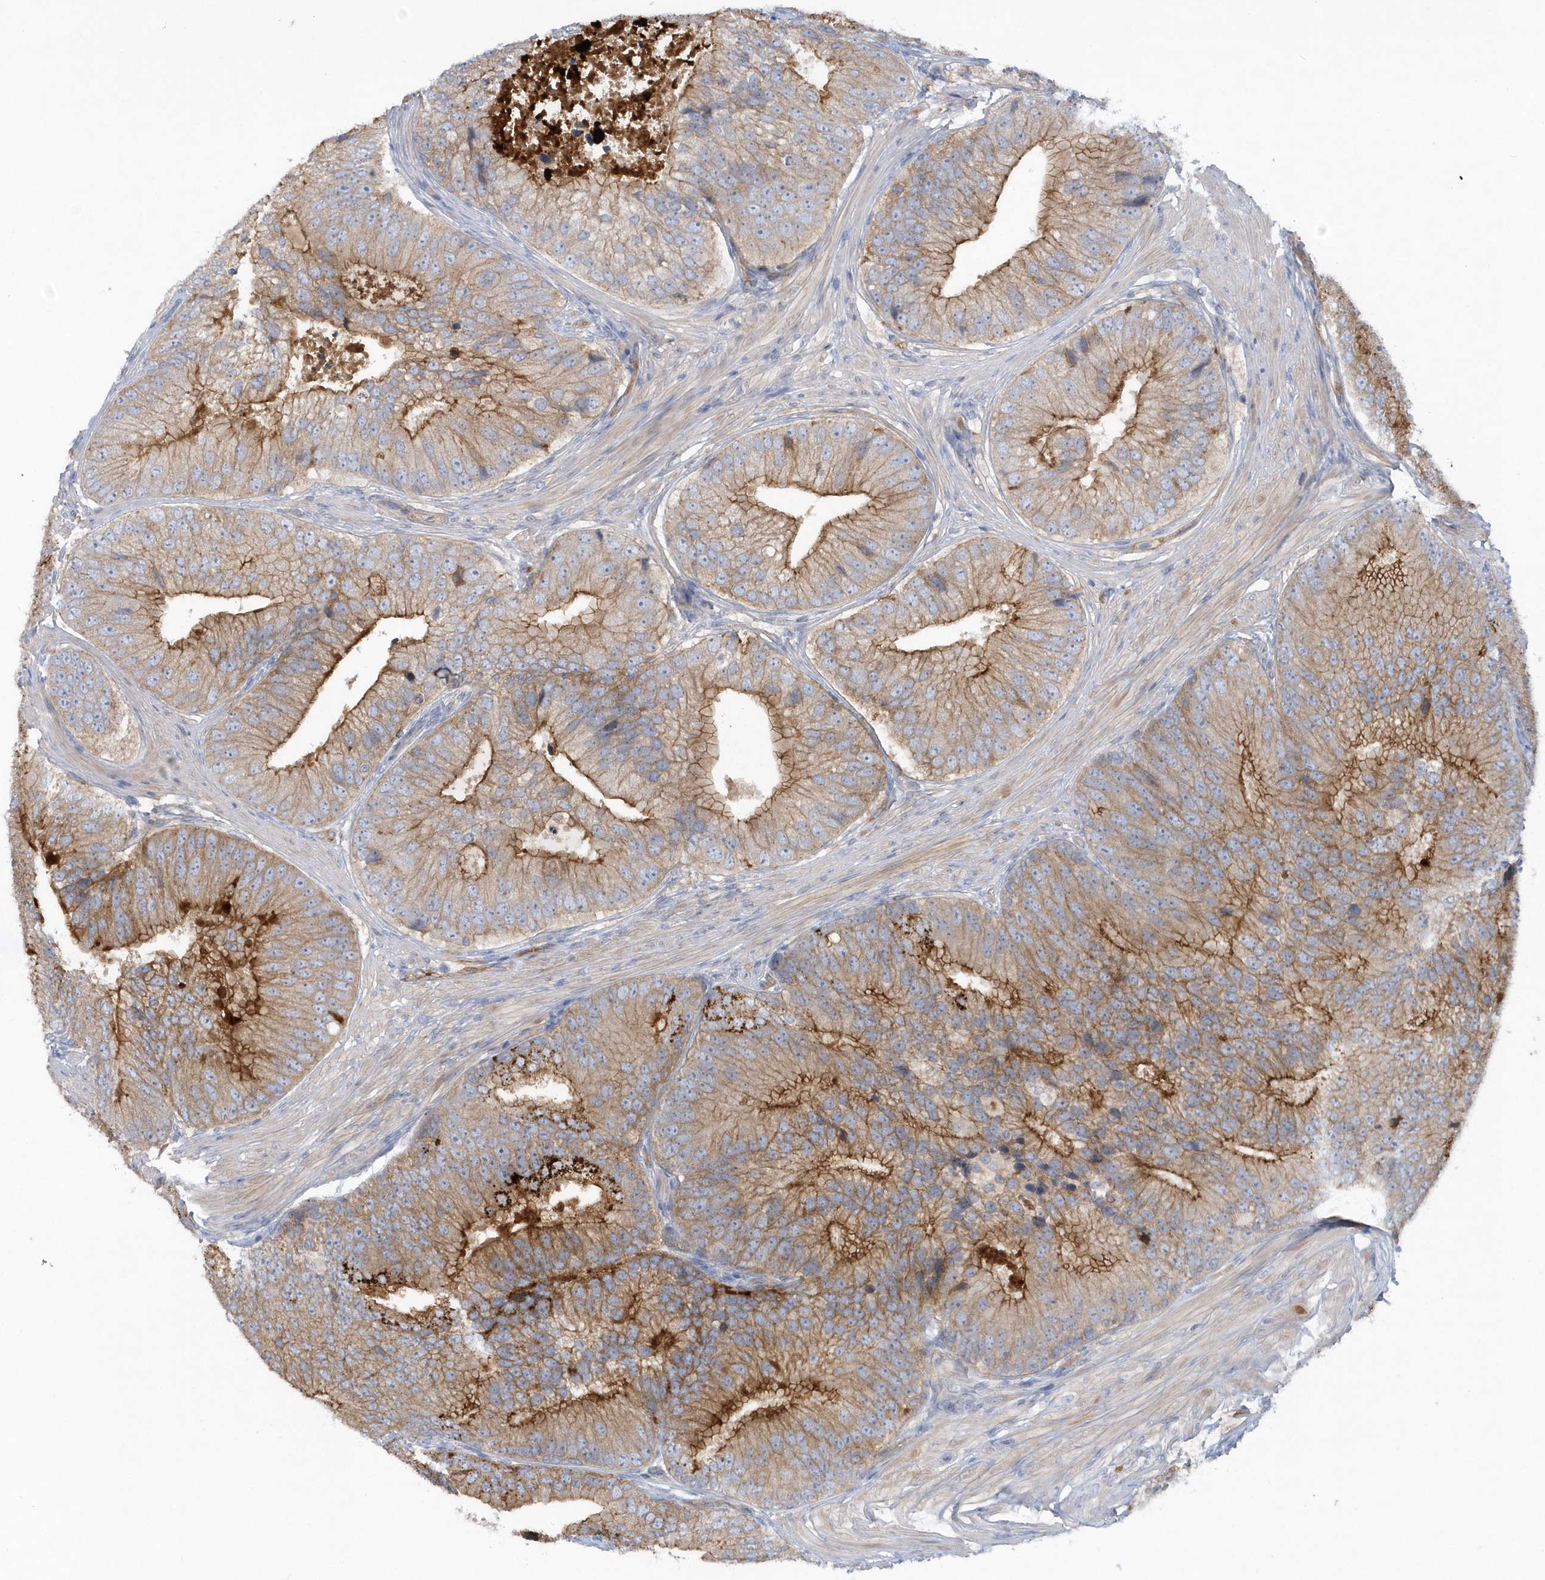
{"staining": {"intensity": "strong", "quantity": ">75%", "location": "cytoplasmic/membranous"}, "tissue": "prostate cancer", "cell_type": "Tumor cells", "image_type": "cancer", "snomed": [{"axis": "morphology", "description": "Adenocarcinoma, High grade"}, {"axis": "topography", "description": "Prostate"}], "caption": "Prostate cancer stained with a brown dye shows strong cytoplasmic/membranous positive positivity in approximately >75% of tumor cells.", "gene": "RAI14", "patient": {"sex": "male", "age": 70}}